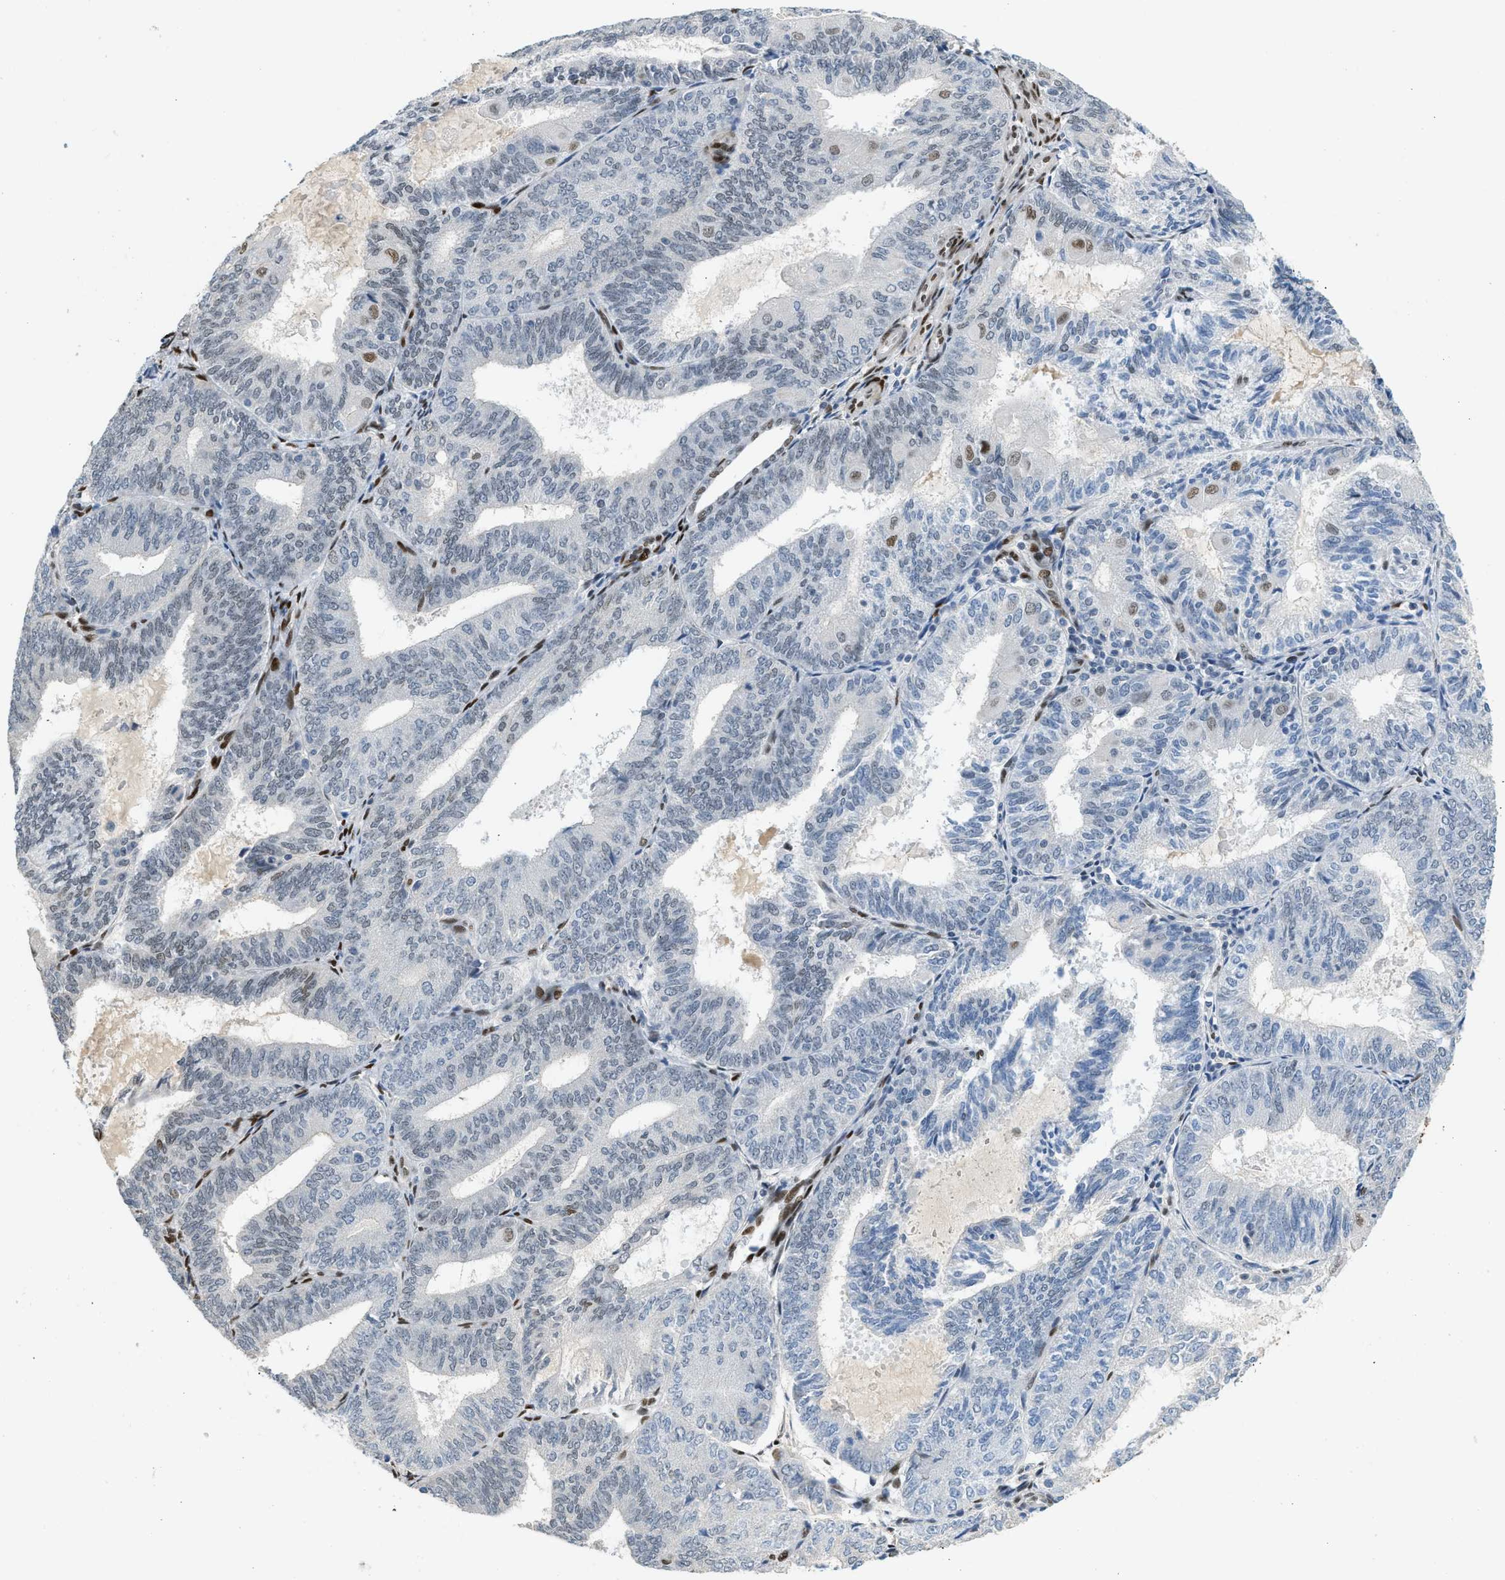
{"staining": {"intensity": "weak", "quantity": "<25%", "location": "nuclear"}, "tissue": "endometrial cancer", "cell_type": "Tumor cells", "image_type": "cancer", "snomed": [{"axis": "morphology", "description": "Adenocarcinoma, NOS"}, {"axis": "topography", "description": "Endometrium"}], "caption": "DAB (3,3'-diaminobenzidine) immunohistochemical staining of endometrial cancer reveals no significant staining in tumor cells.", "gene": "ZBTB20", "patient": {"sex": "female", "age": 81}}